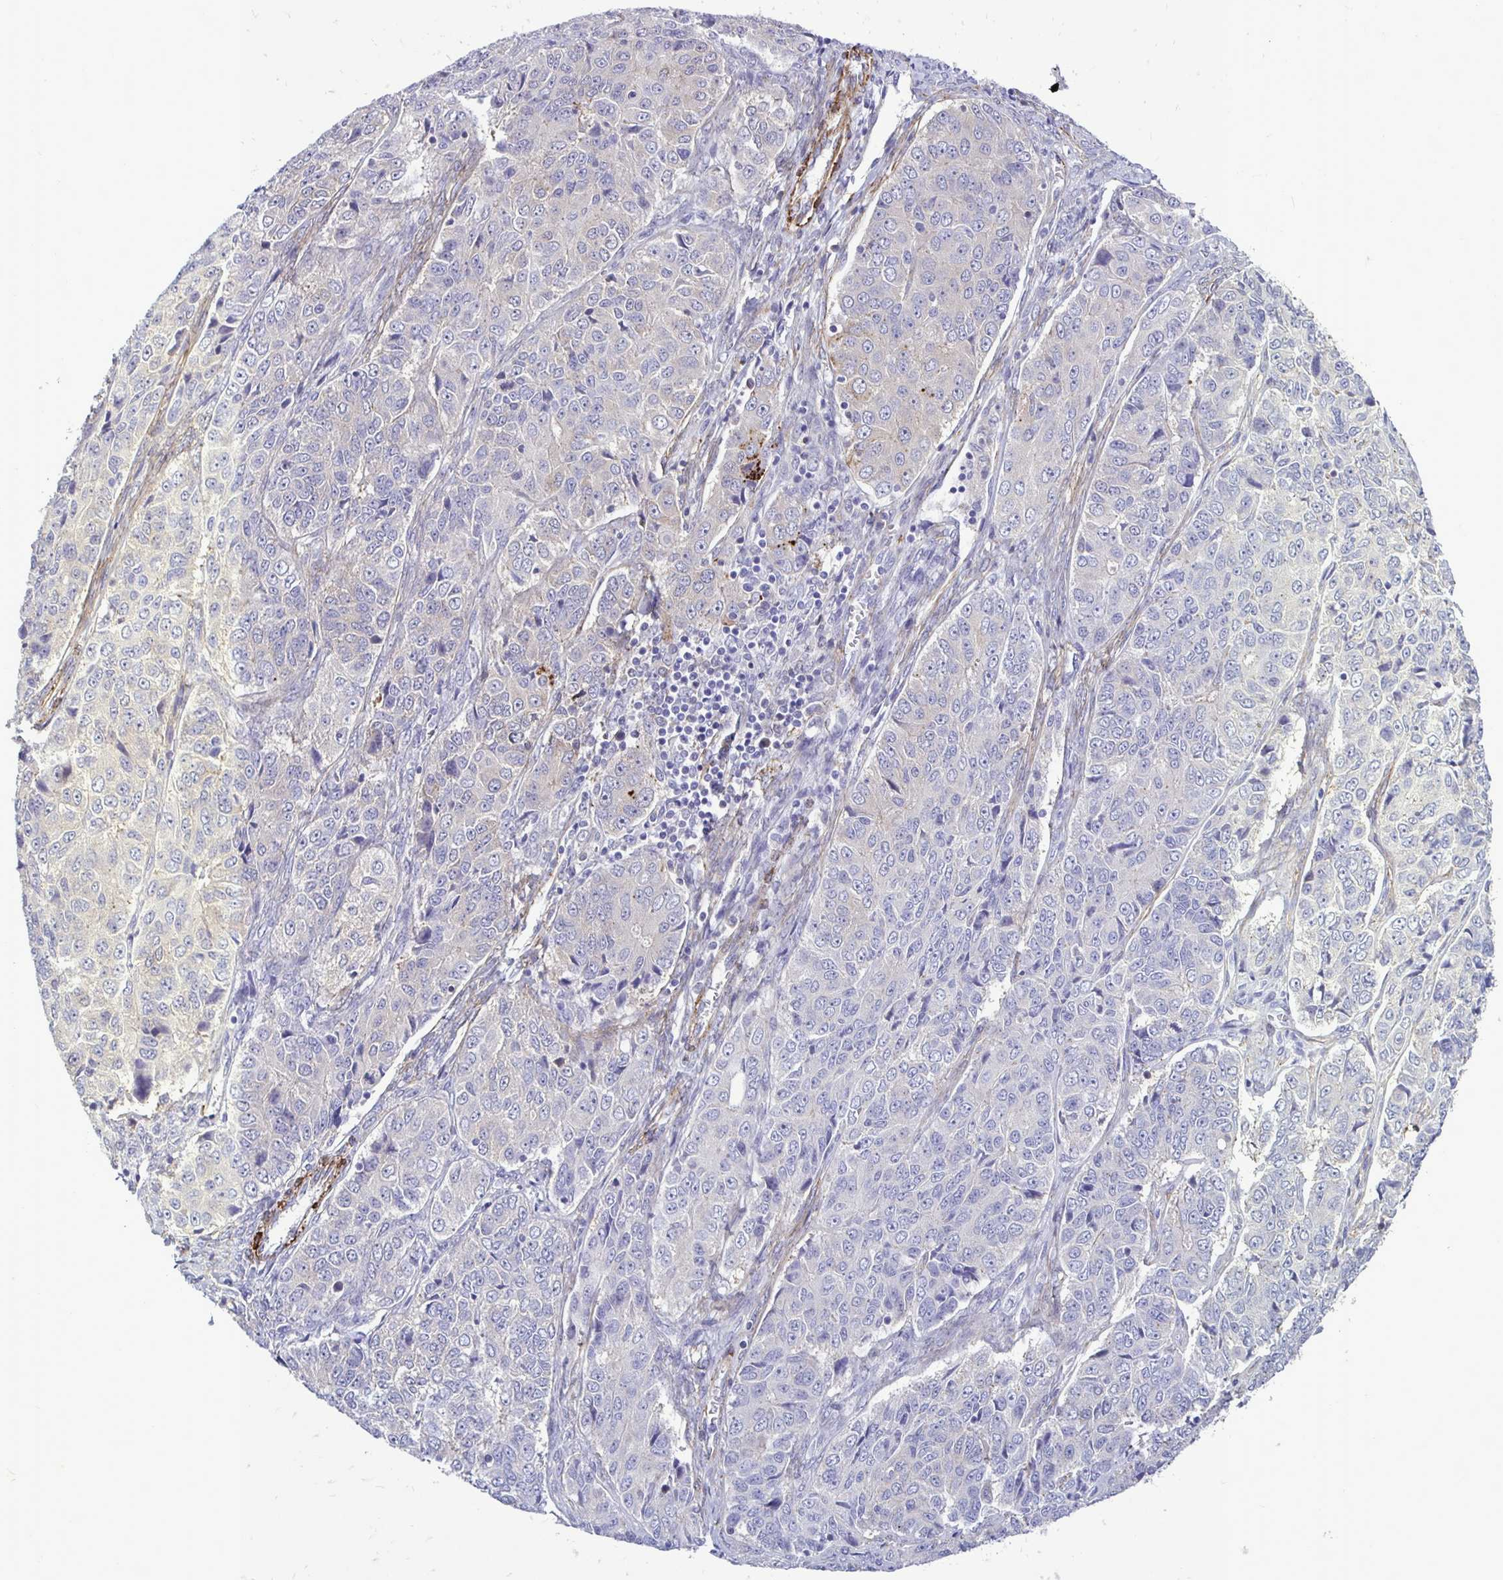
{"staining": {"intensity": "negative", "quantity": "none", "location": "none"}, "tissue": "ovarian cancer", "cell_type": "Tumor cells", "image_type": "cancer", "snomed": [{"axis": "morphology", "description": "Carcinoma, endometroid"}, {"axis": "topography", "description": "Ovary"}], "caption": "There is no significant positivity in tumor cells of ovarian cancer.", "gene": "CTPS1", "patient": {"sex": "female", "age": 51}}